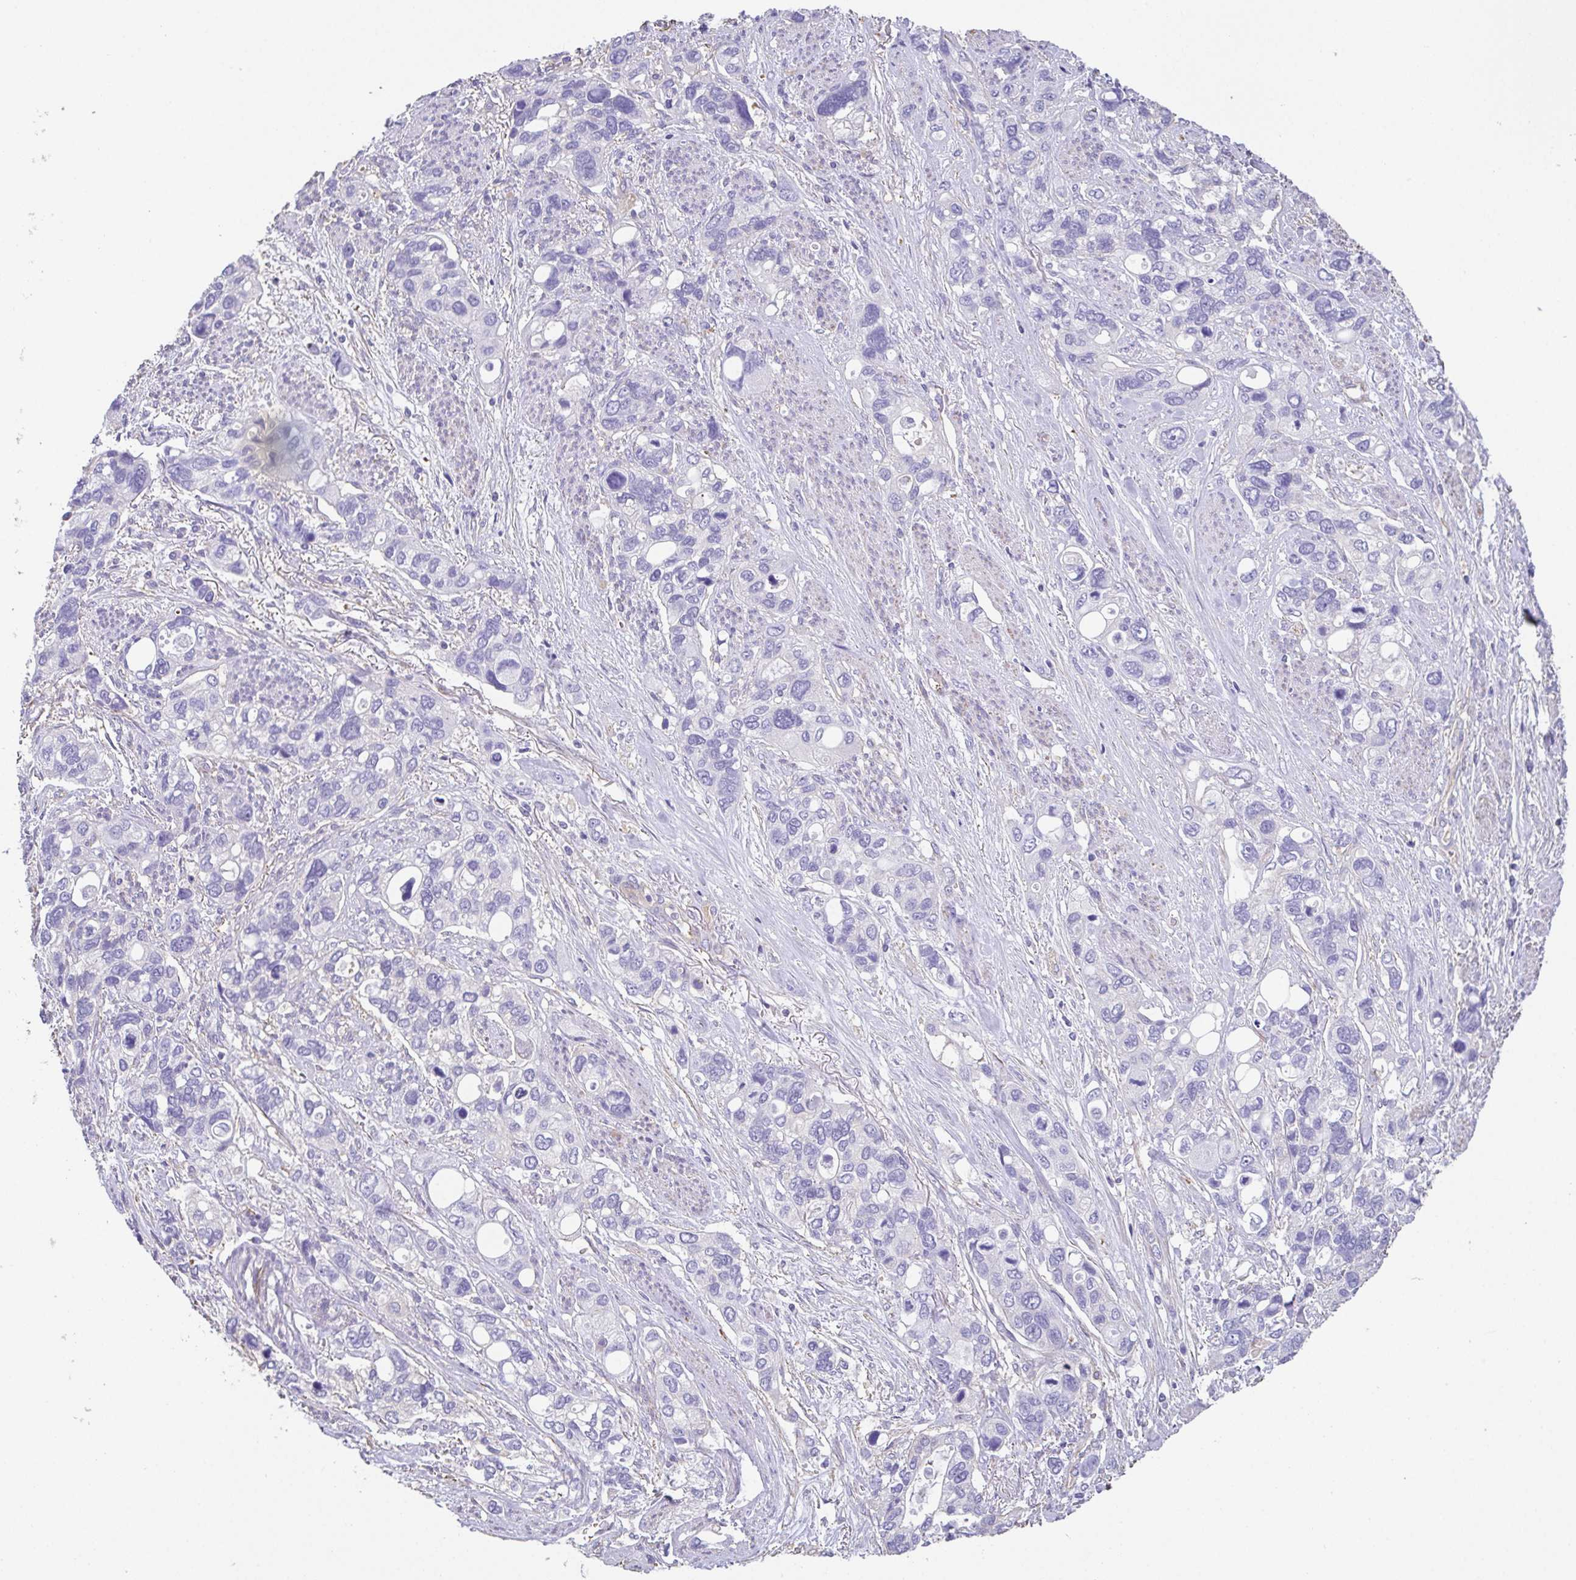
{"staining": {"intensity": "negative", "quantity": "none", "location": "none"}, "tissue": "stomach cancer", "cell_type": "Tumor cells", "image_type": "cancer", "snomed": [{"axis": "morphology", "description": "Adenocarcinoma, NOS"}, {"axis": "topography", "description": "Stomach, upper"}], "caption": "Immunohistochemistry photomicrograph of neoplastic tissue: human stomach adenocarcinoma stained with DAB exhibits no significant protein expression in tumor cells.", "gene": "MYL6", "patient": {"sex": "female", "age": 81}}